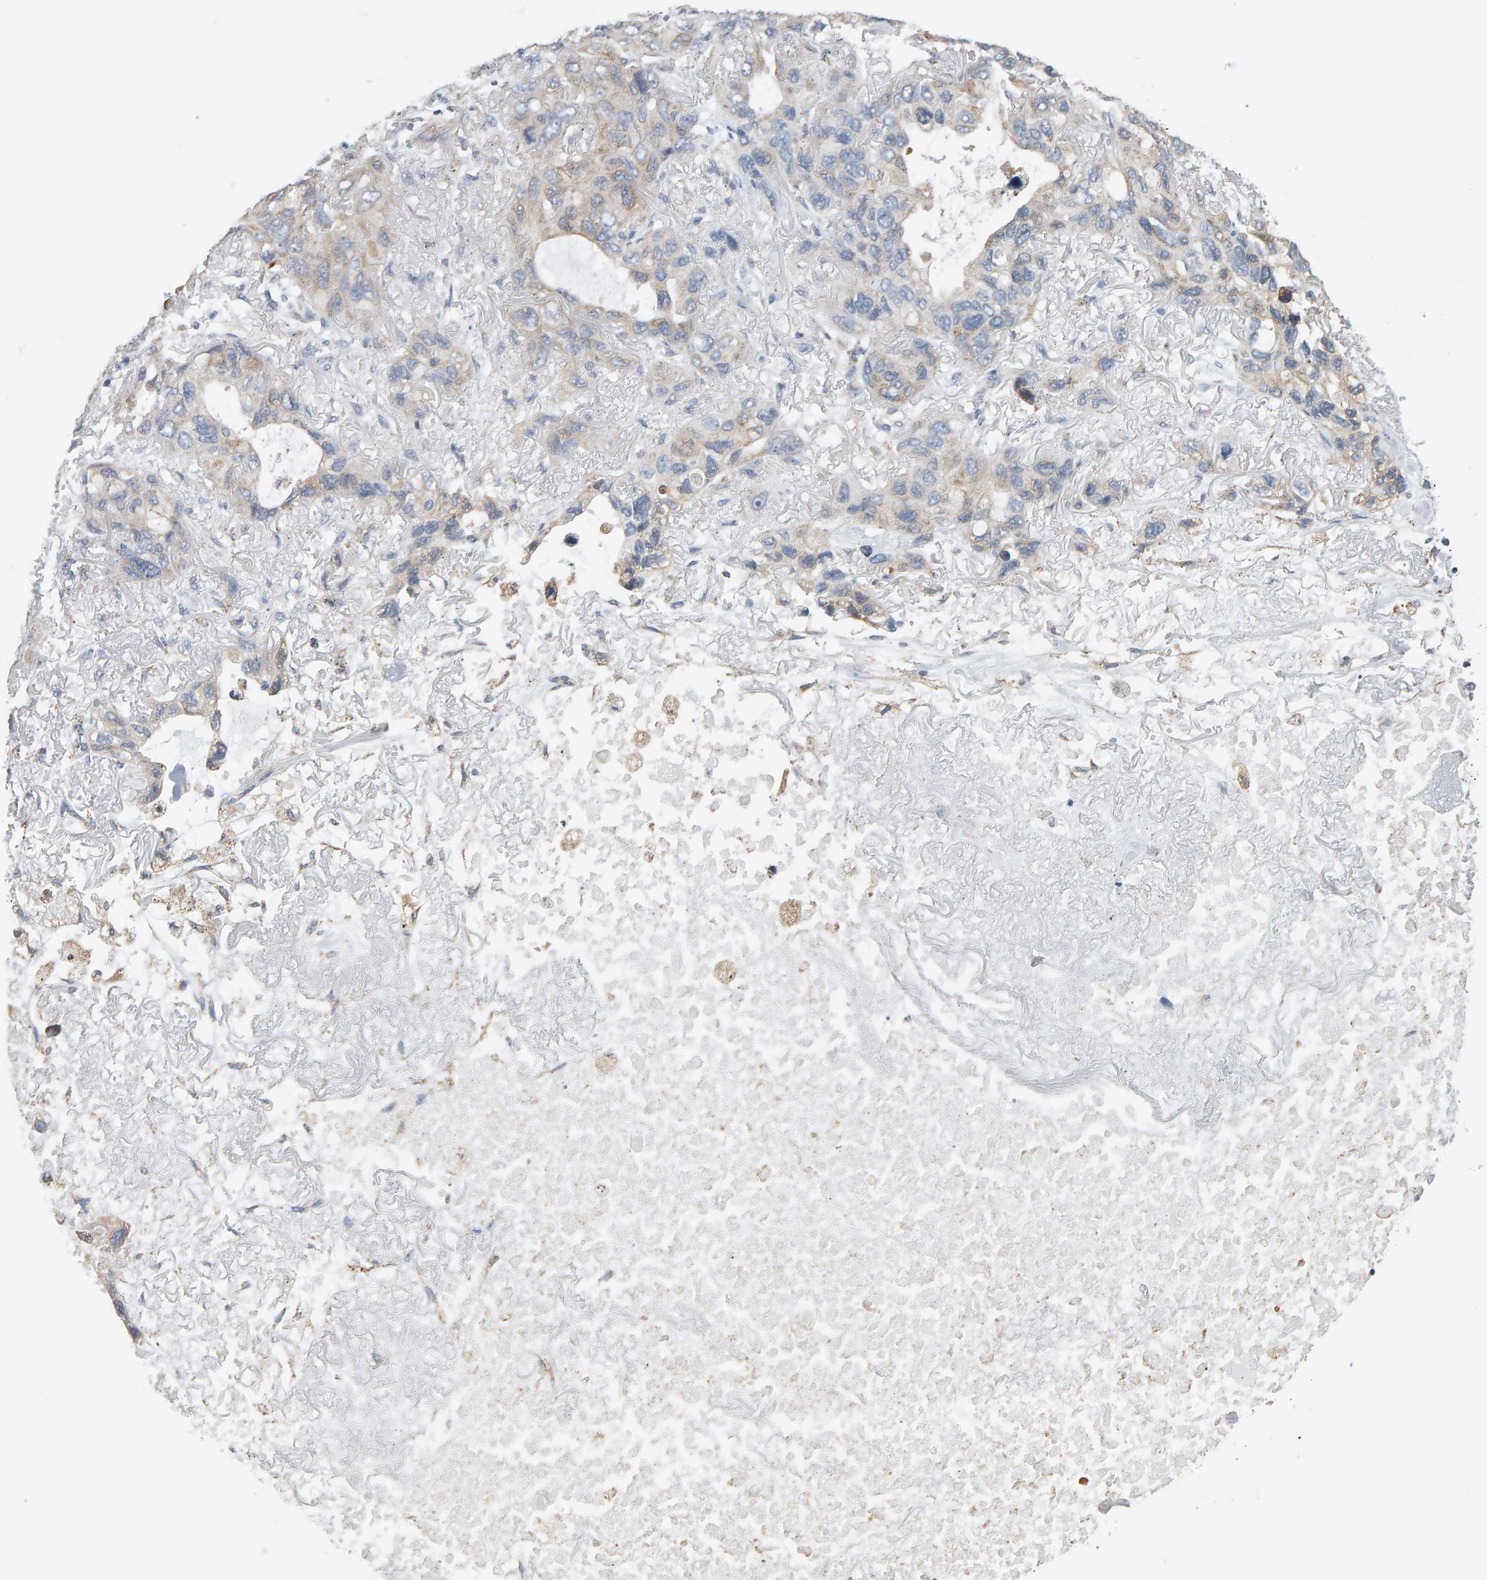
{"staining": {"intensity": "weak", "quantity": "25%-75%", "location": "cytoplasmic/membranous"}, "tissue": "lung cancer", "cell_type": "Tumor cells", "image_type": "cancer", "snomed": [{"axis": "morphology", "description": "Squamous cell carcinoma, NOS"}, {"axis": "topography", "description": "Lung"}], "caption": "The photomicrograph reveals staining of squamous cell carcinoma (lung), revealing weak cytoplasmic/membranous protein positivity (brown color) within tumor cells.", "gene": "ADHFE1", "patient": {"sex": "female", "age": 73}}